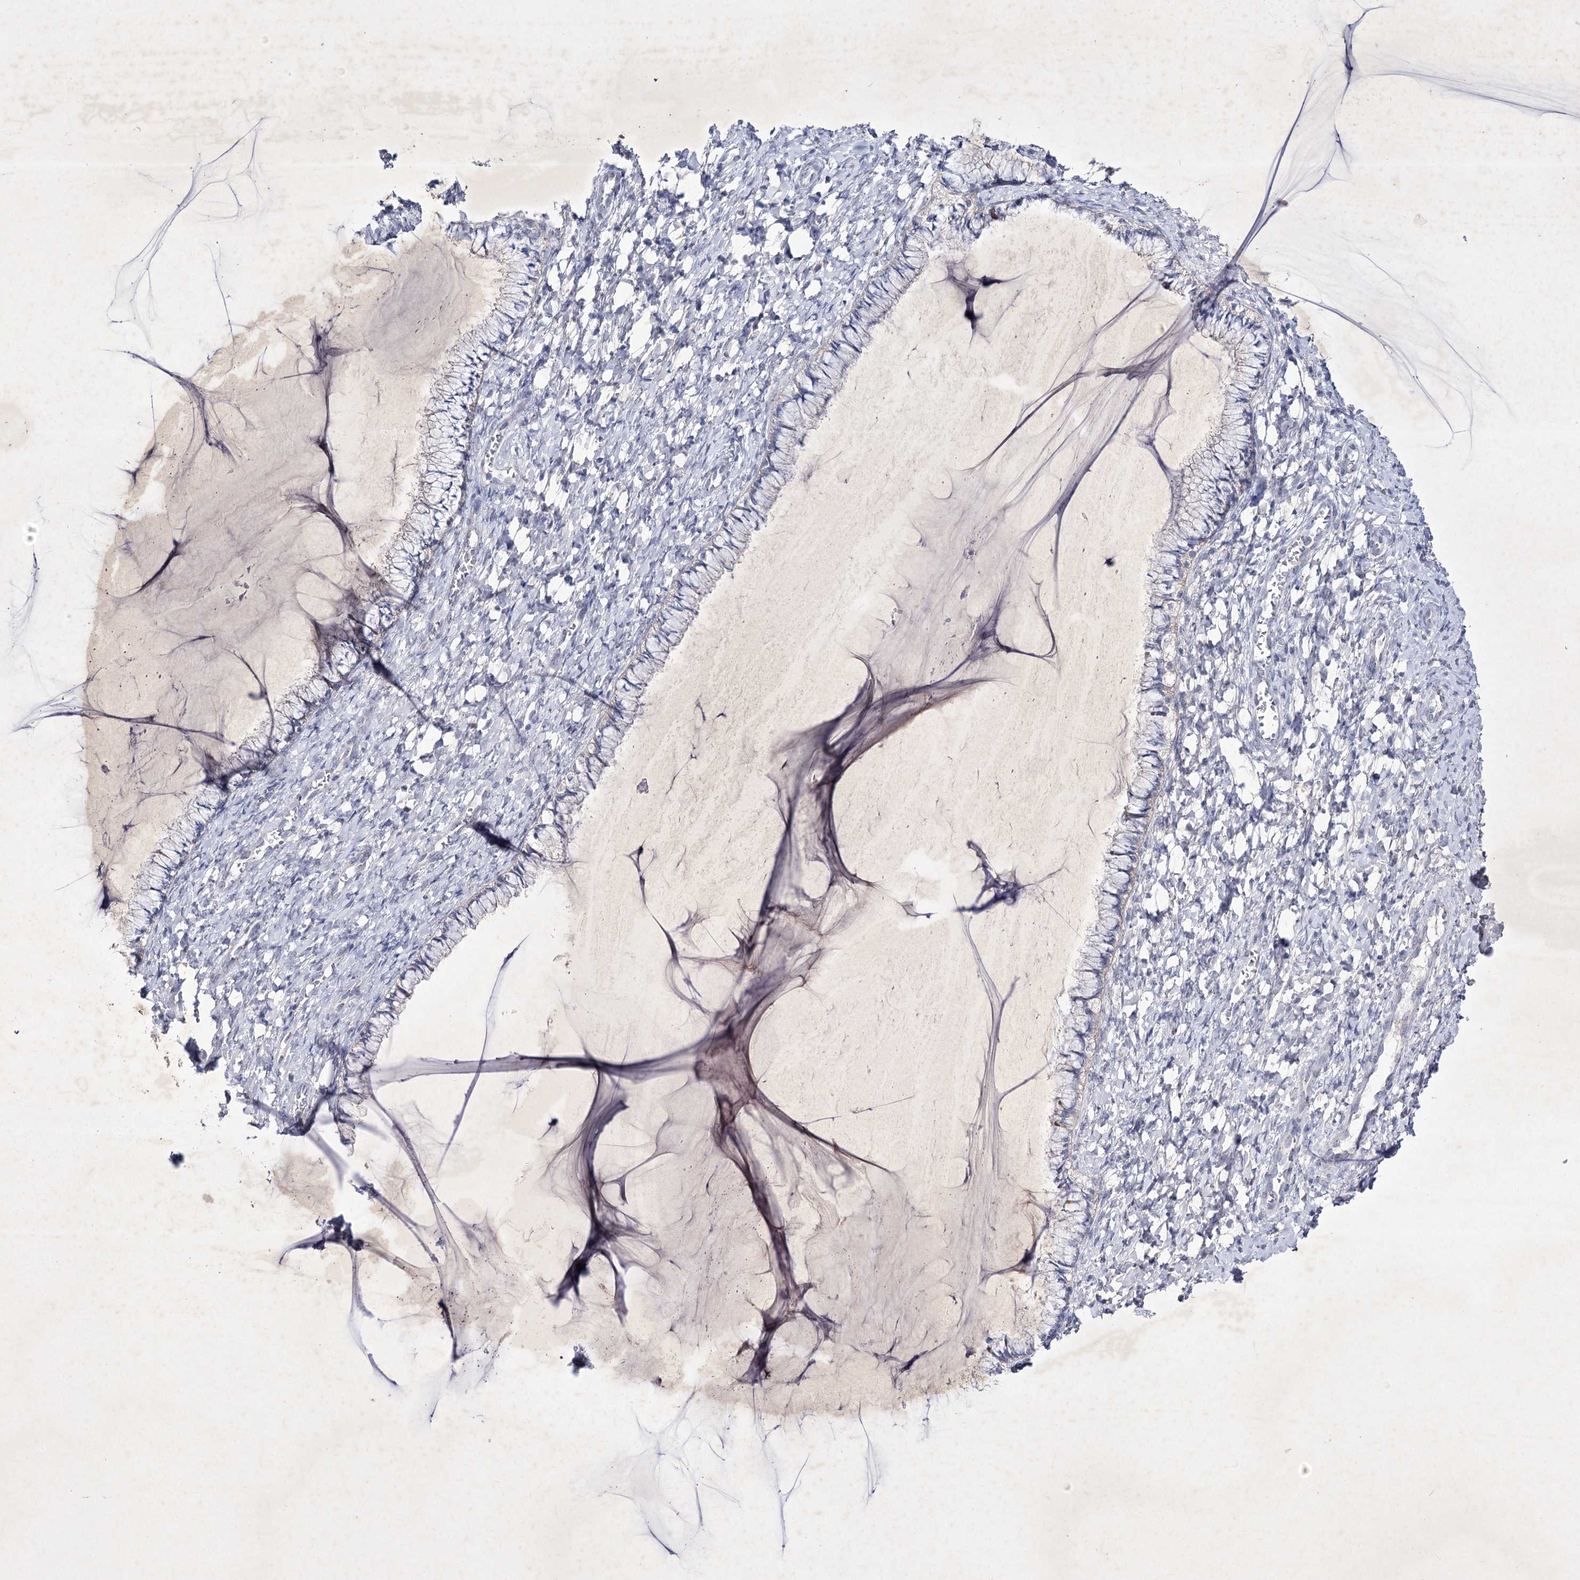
{"staining": {"intensity": "negative", "quantity": "none", "location": "none"}, "tissue": "cervix", "cell_type": "Glandular cells", "image_type": "normal", "snomed": [{"axis": "morphology", "description": "Normal tissue, NOS"}, {"axis": "morphology", "description": "Adenocarcinoma, NOS"}, {"axis": "topography", "description": "Cervix"}], "caption": "Immunohistochemistry (IHC) of unremarkable cervix reveals no positivity in glandular cells. Nuclei are stained in blue.", "gene": "COX15", "patient": {"sex": "female", "age": 29}}